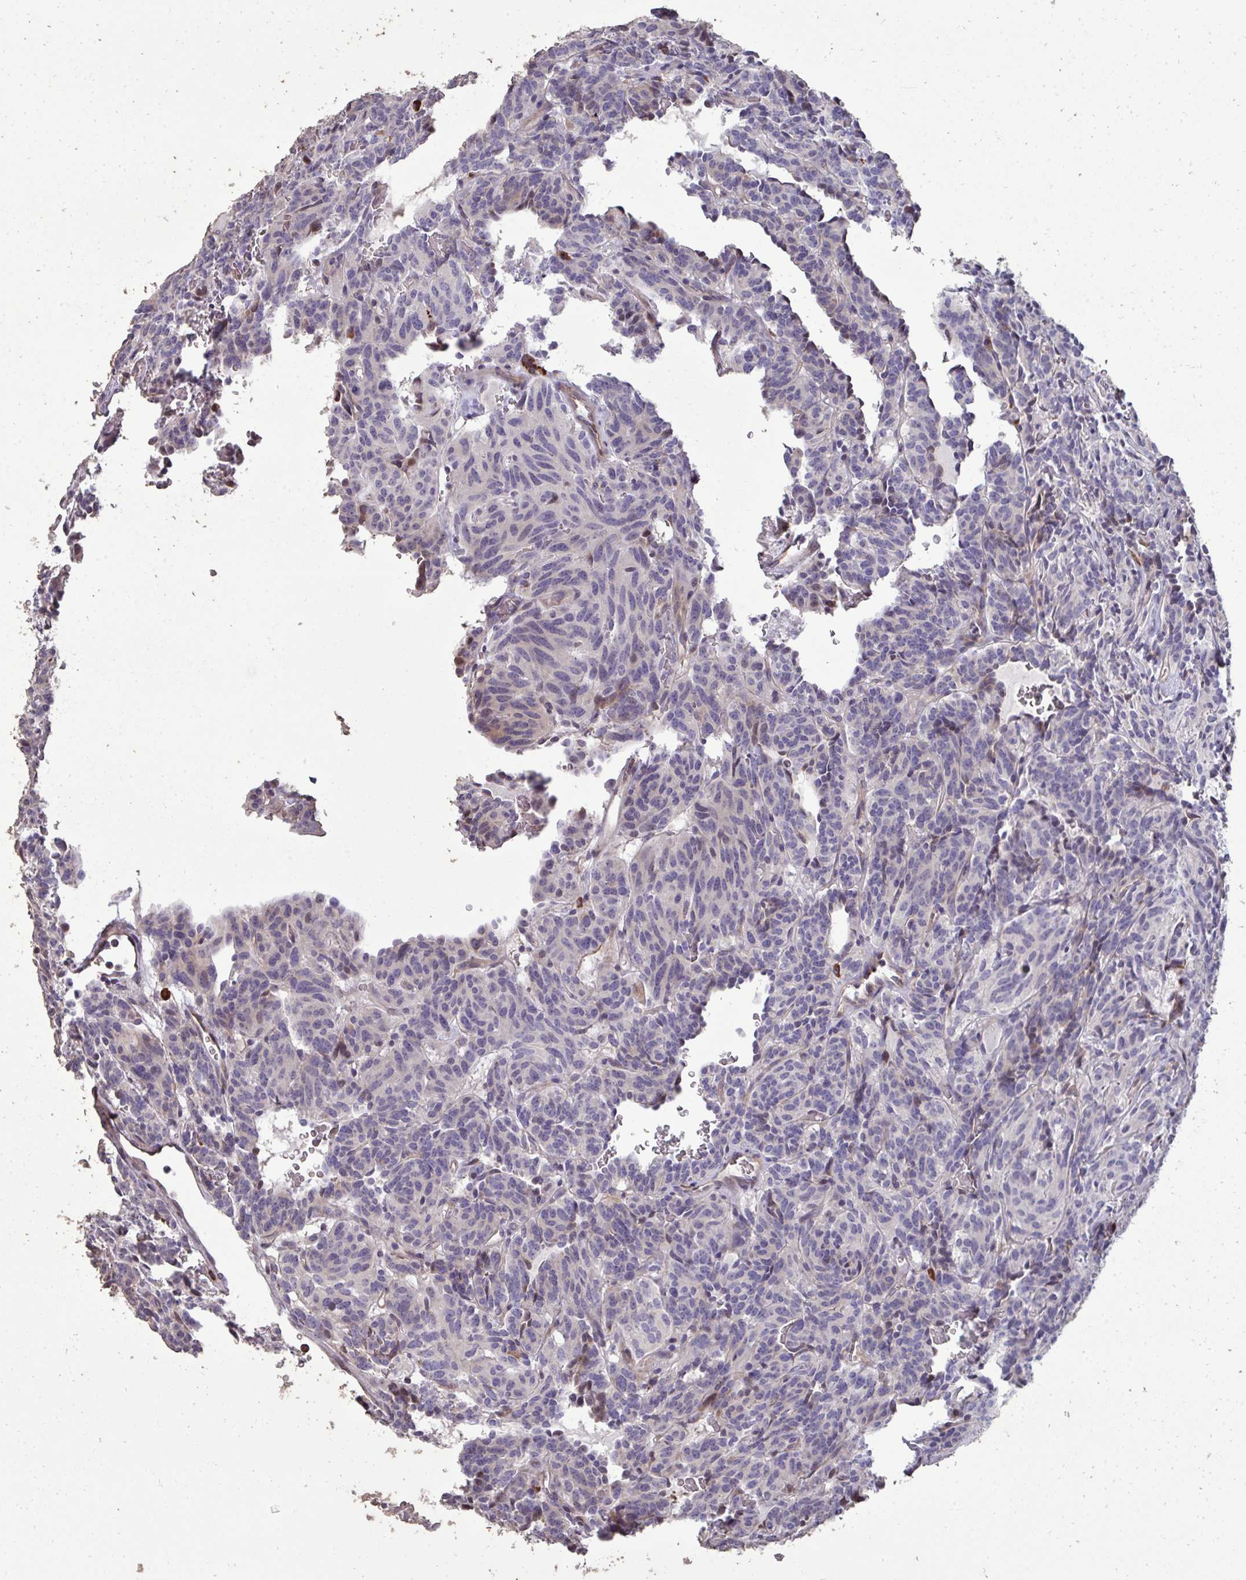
{"staining": {"intensity": "negative", "quantity": "none", "location": "none"}, "tissue": "carcinoid", "cell_type": "Tumor cells", "image_type": "cancer", "snomed": [{"axis": "morphology", "description": "Carcinoid, malignant, NOS"}, {"axis": "topography", "description": "Lung"}], "caption": "This is a histopathology image of IHC staining of malignant carcinoid, which shows no expression in tumor cells.", "gene": "FIBCD1", "patient": {"sex": "female", "age": 61}}